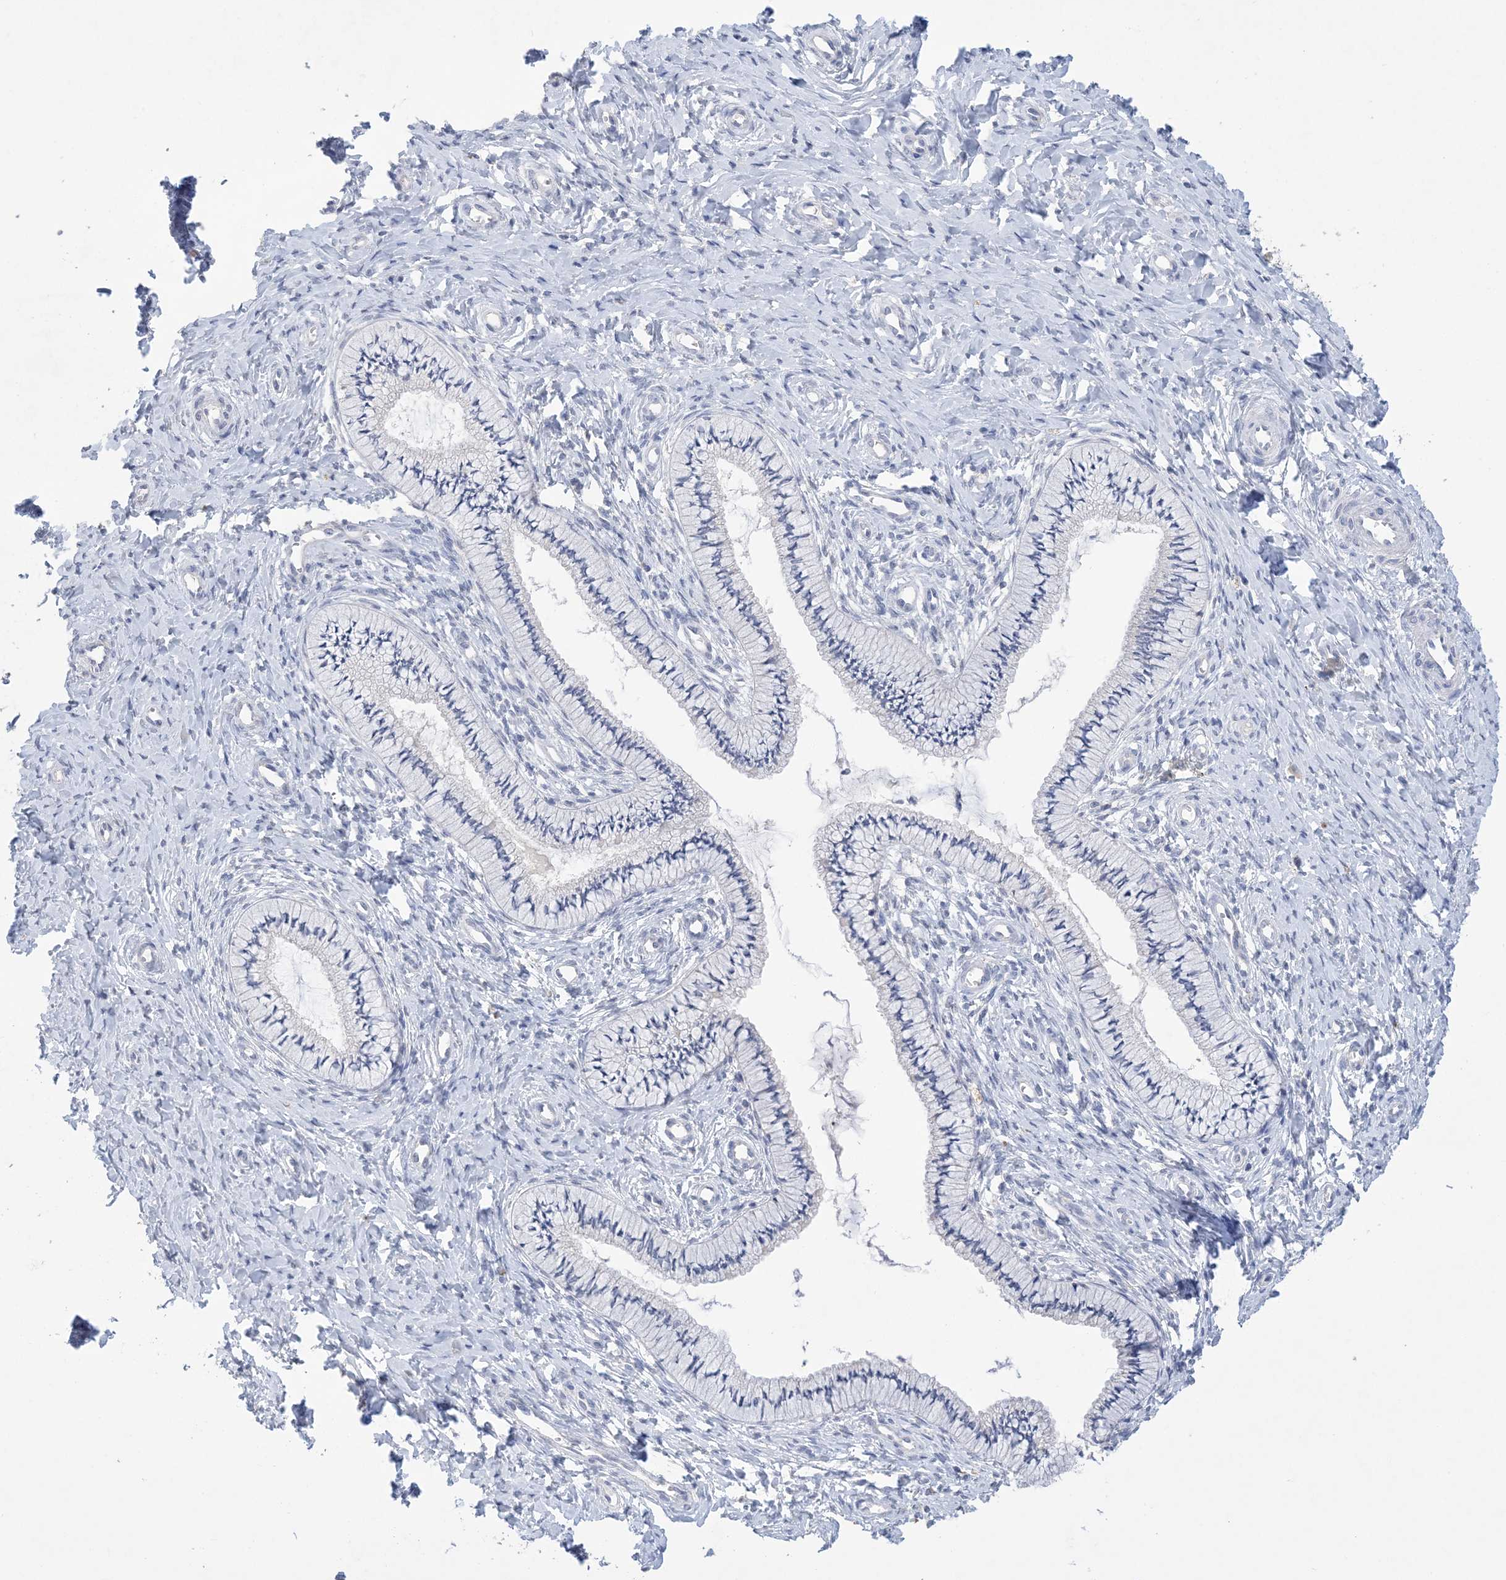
{"staining": {"intensity": "negative", "quantity": "none", "location": "none"}, "tissue": "cervix", "cell_type": "Glandular cells", "image_type": "normal", "snomed": [{"axis": "morphology", "description": "Normal tissue, NOS"}, {"axis": "topography", "description": "Cervix"}], "caption": "Immunohistochemistry (IHC) of benign human cervix demonstrates no staining in glandular cells.", "gene": "DSC3", "patient": {"sex": "female", "age": 36}}